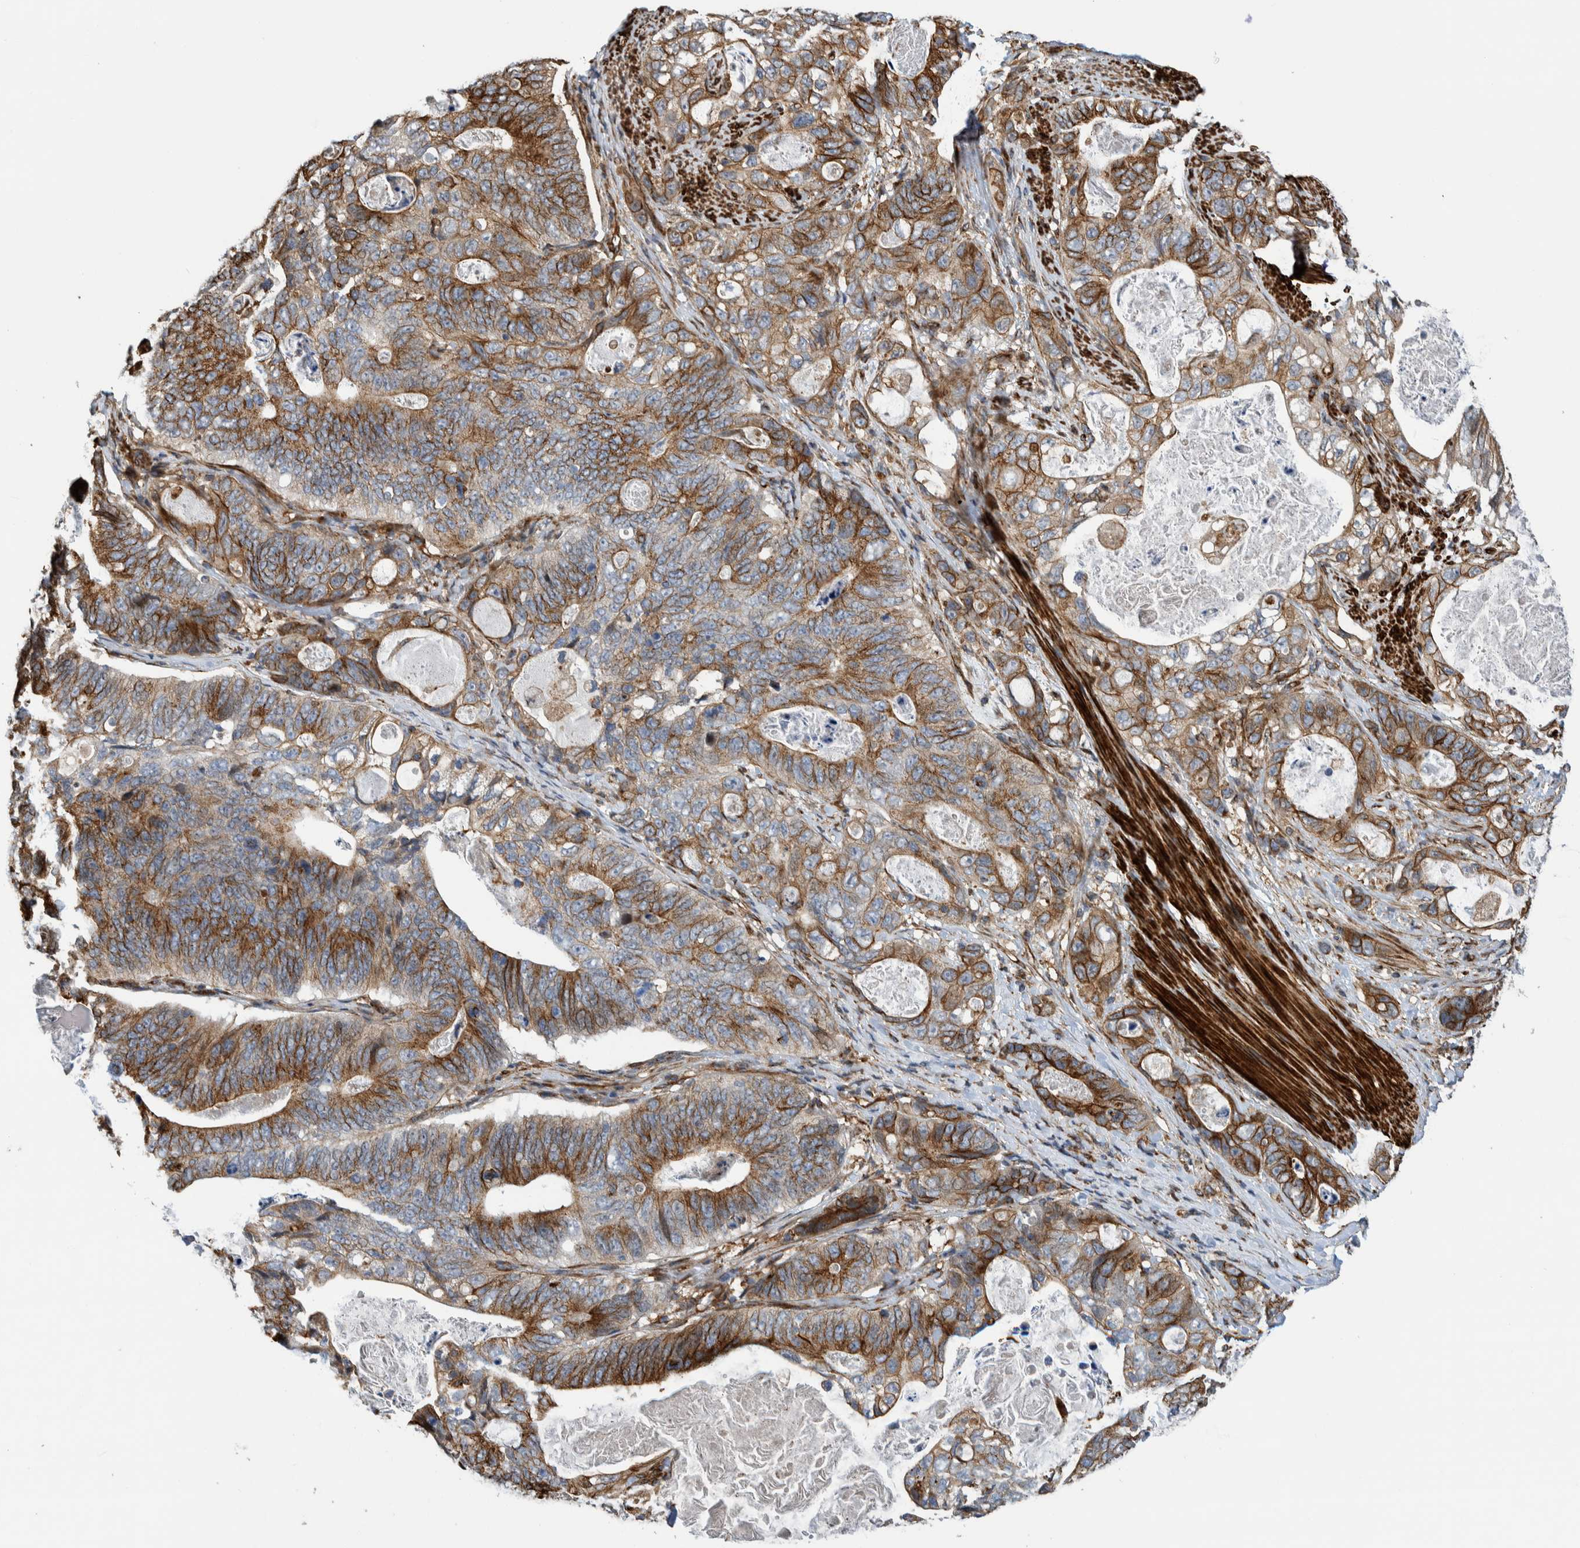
{"staining": {"intensity": "moderate", "quantity": ">75%", "location": "cytoplasmic/membranous"}, "tissue": "stomach cancer", "cell_type": "Tumor cells", "image_type": "cancer", "snomed": [{"axis": "morphology", "description": "Normal tissue, NOS"}, {"axis": "morphology", "description": "Adenocarcinoma, NOS"}, {"axis": "topography", "description": "Stomach"}], "caption": "The image reveals immunohistochemical staining of stomach cancer (adenocarcinoma). There is moderate cytoplasmic/membranous staining is appreciated in approximately >75% of tumor cells. The protein is shown in brown color, while the nuclei are stained blue.", "gene": "CCDC57", "patient": {"sex": "female", "age": 89}}